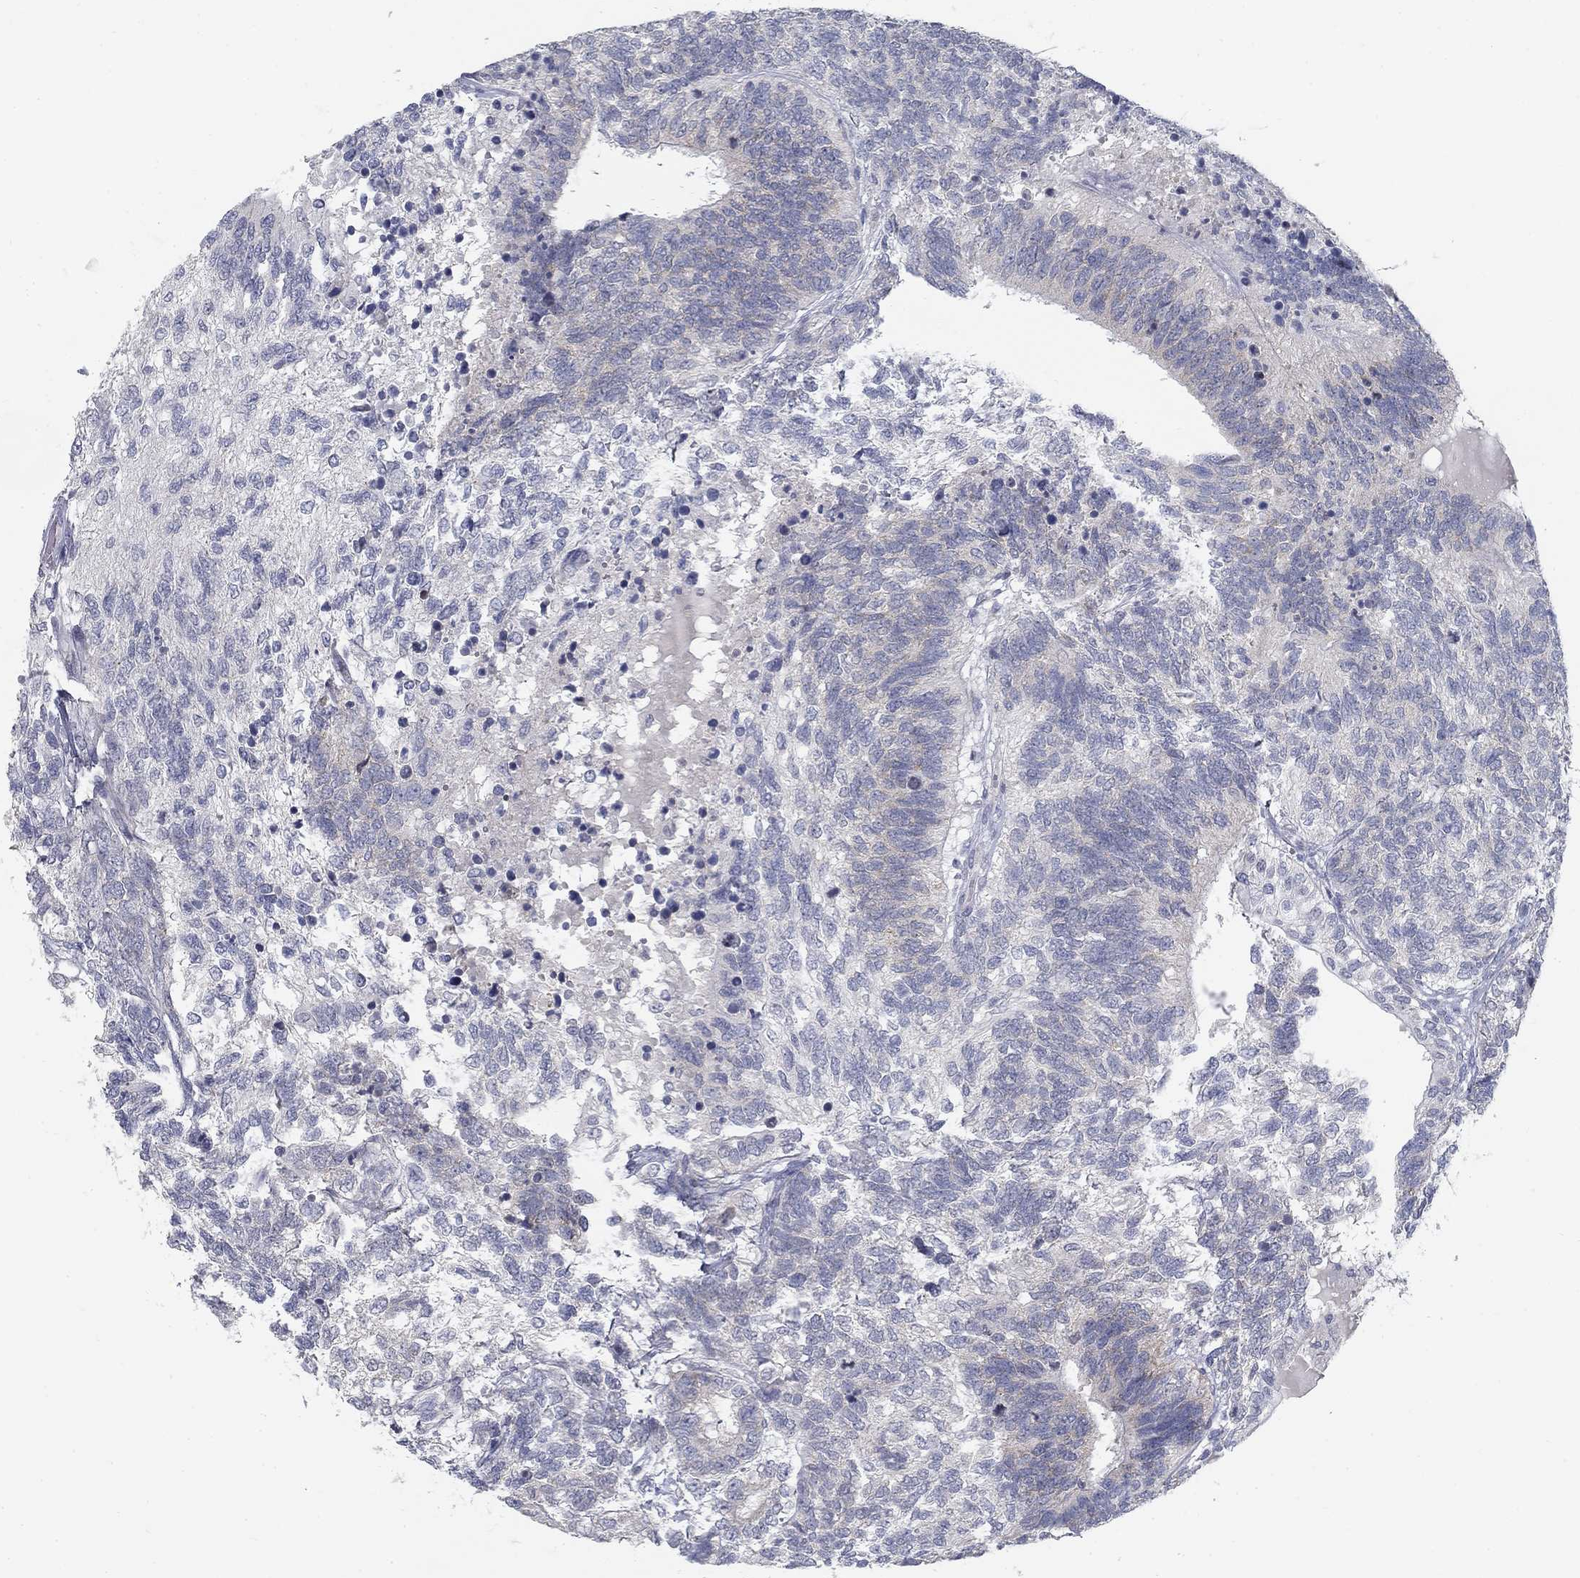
{"staining": {"intensity": "negative", "quantity": "none", "location": "none"}, "tissue": "testis cancer", "cell_type": "Tumor cells", "image_type": "cancer", "snomed": [{"axis": "morphology", "description": "Seminoma, NOS"}, {"axis": "morphology", "description": "Carcinoma, Embryonal, NOS"}, {"axis": "topography", "description": "Testis"}], "caption": "Tumor cells are negative for brown protein staining in testis seminoma.", "gene": "ATP1A3", "patient": {"sex": "male", "age": 41}}